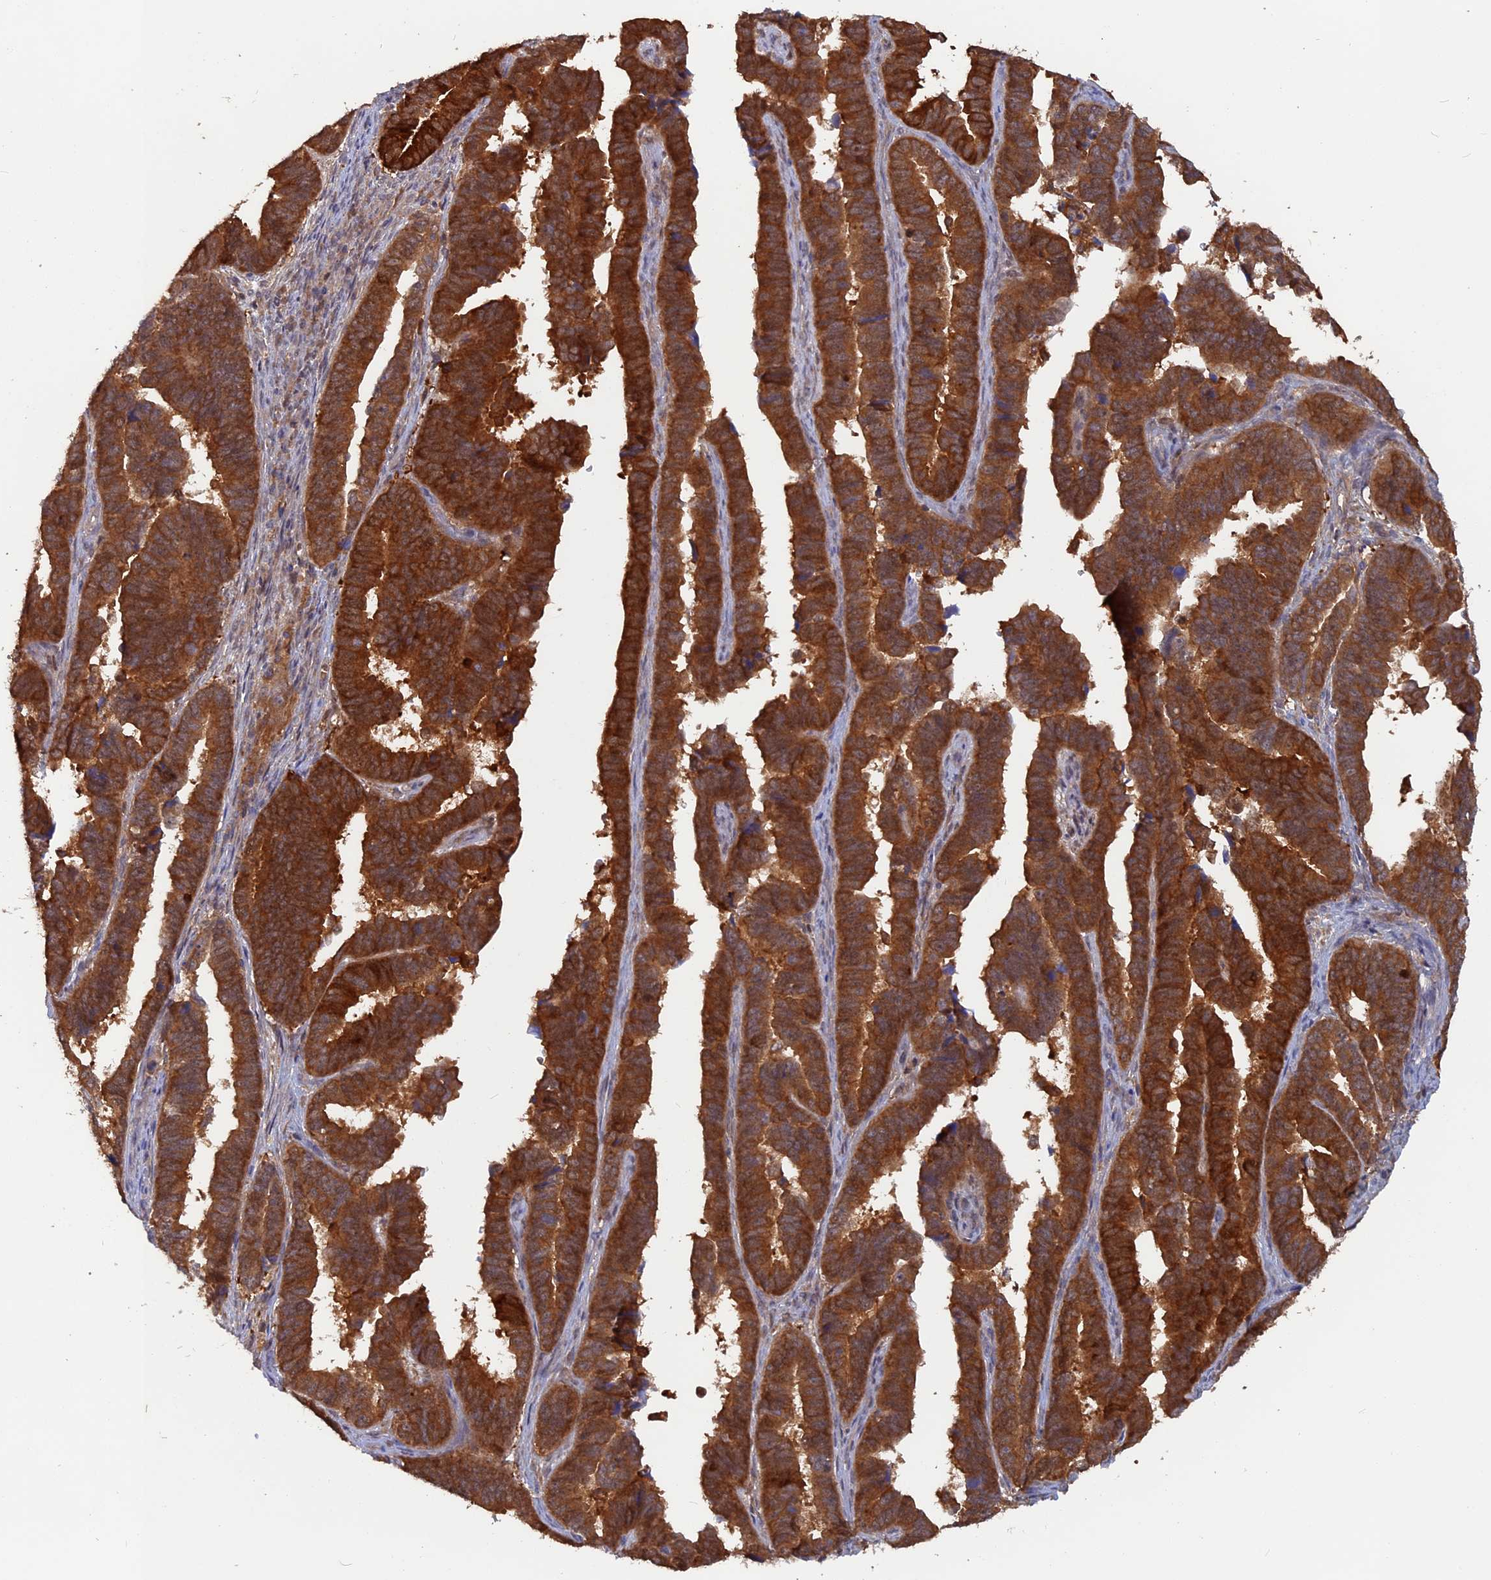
{"staining": {"intensity": "strong", "quantity": ">75%", "location": "cytoplasmic/membranous"}, "tissue": "endometrial cancer", "cell_type": "Tumor cells", "image_type": "cancer", "snomed": [{"axis": "morphology", "description": "Adenocarcinoma, NOS"}, {"axis": "topography", "description": "Endometrium"}], "caption": "This is an image of immunohistochemistry (IHC) staining of adenocarcinoma (endometrial), which shows strong staining in the cytoplasmic/membranous of tumor cells.", "gene": "BLVRA", "patient": {"sex": "female", "age": 75}}